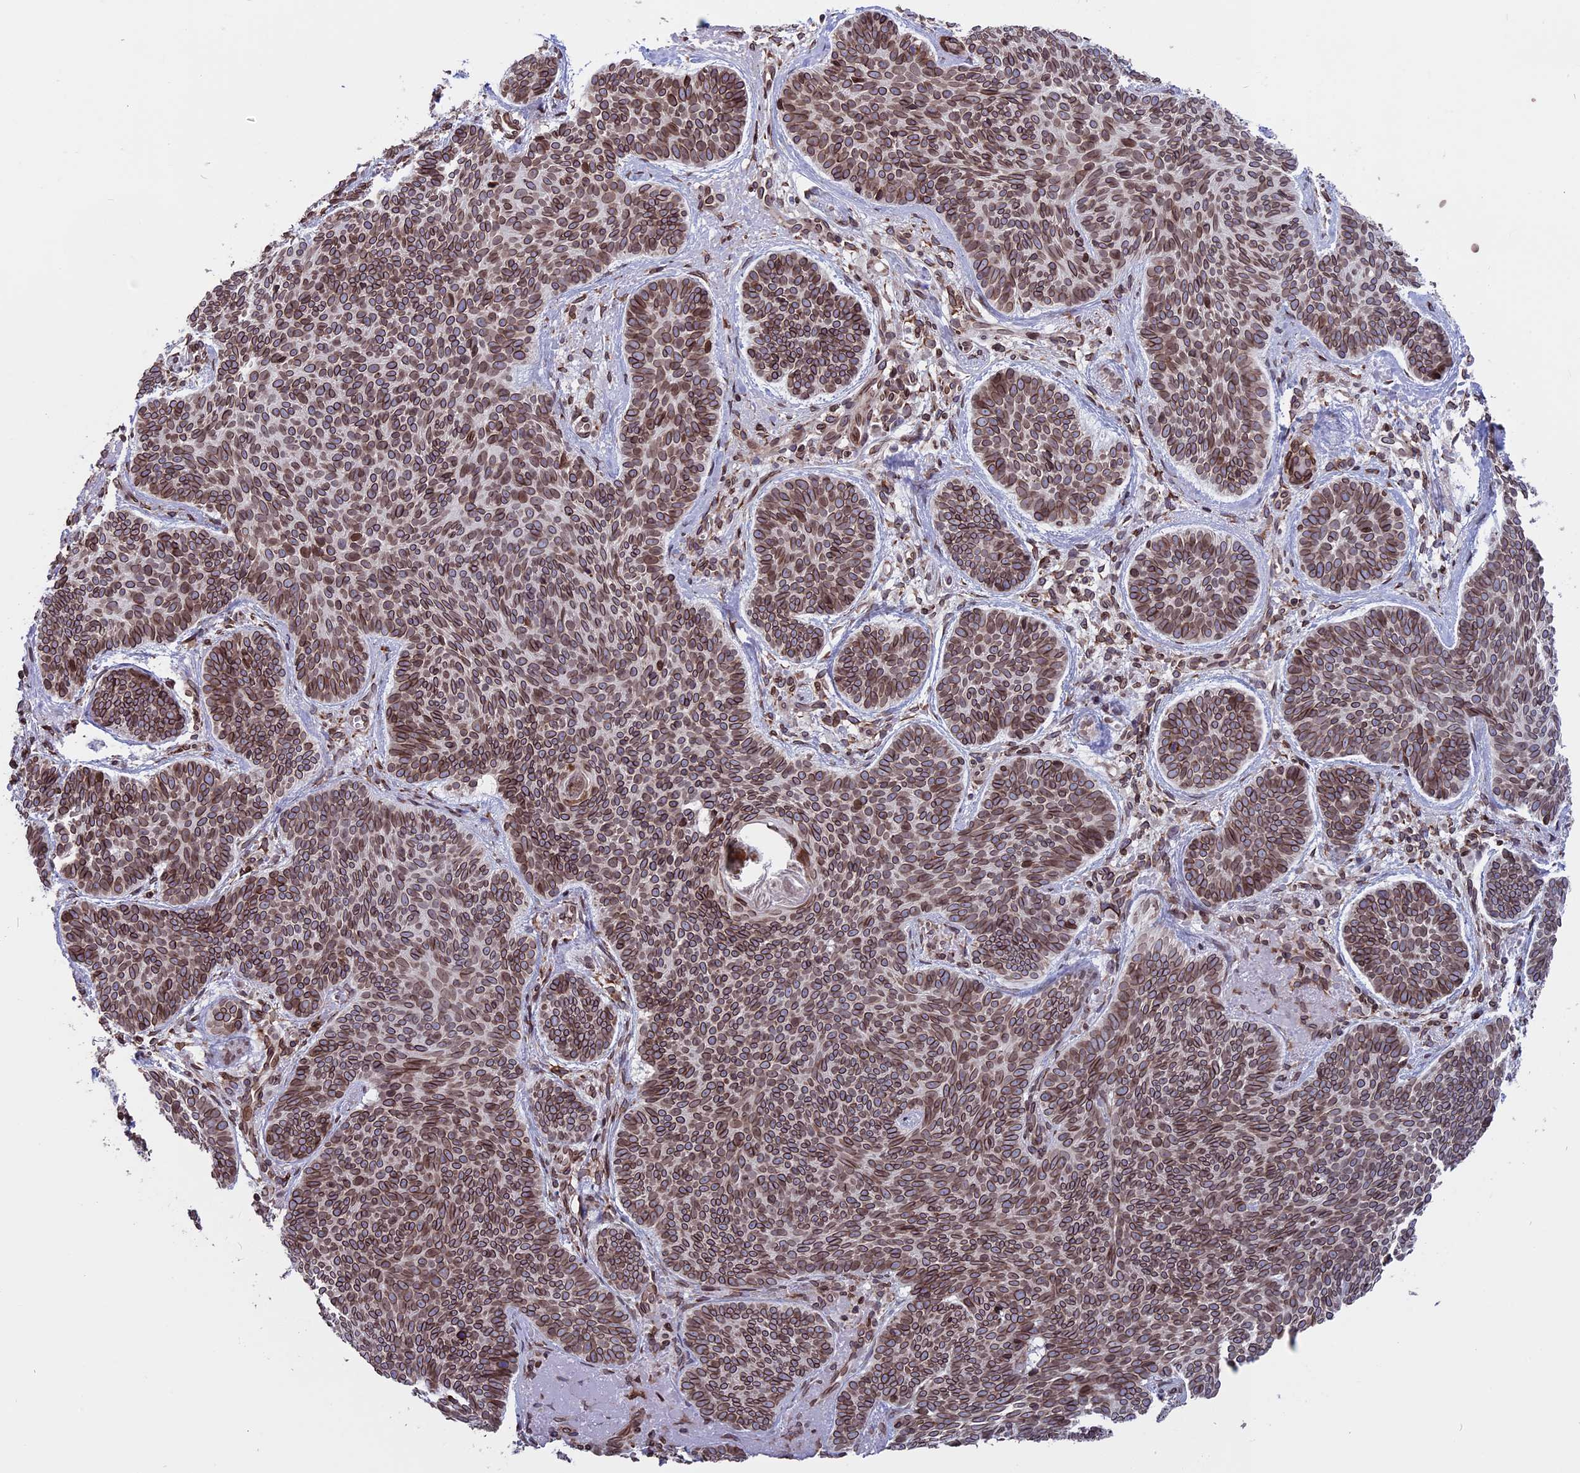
{"staining": {"intensity": "moderate", "quantity": ">75%", "location": "cytoplasmic/membranous,nuclear"}, "tissue": "skin cancer", "cell_type": "Tumor cells", "image_type": "cancer", "snomed": [{"axis": "morphology", "description": "Basal cell carcinoma"}, {"axis": "topography", "description": "Skin"}], "caption": "Skin cancer tissue reveals moderate cytoplasmic/membranous and nuclear staining in about >75% of tumor cells", "gene": "PTCHD4", "patient": {"sex": "female", "age": 74}}